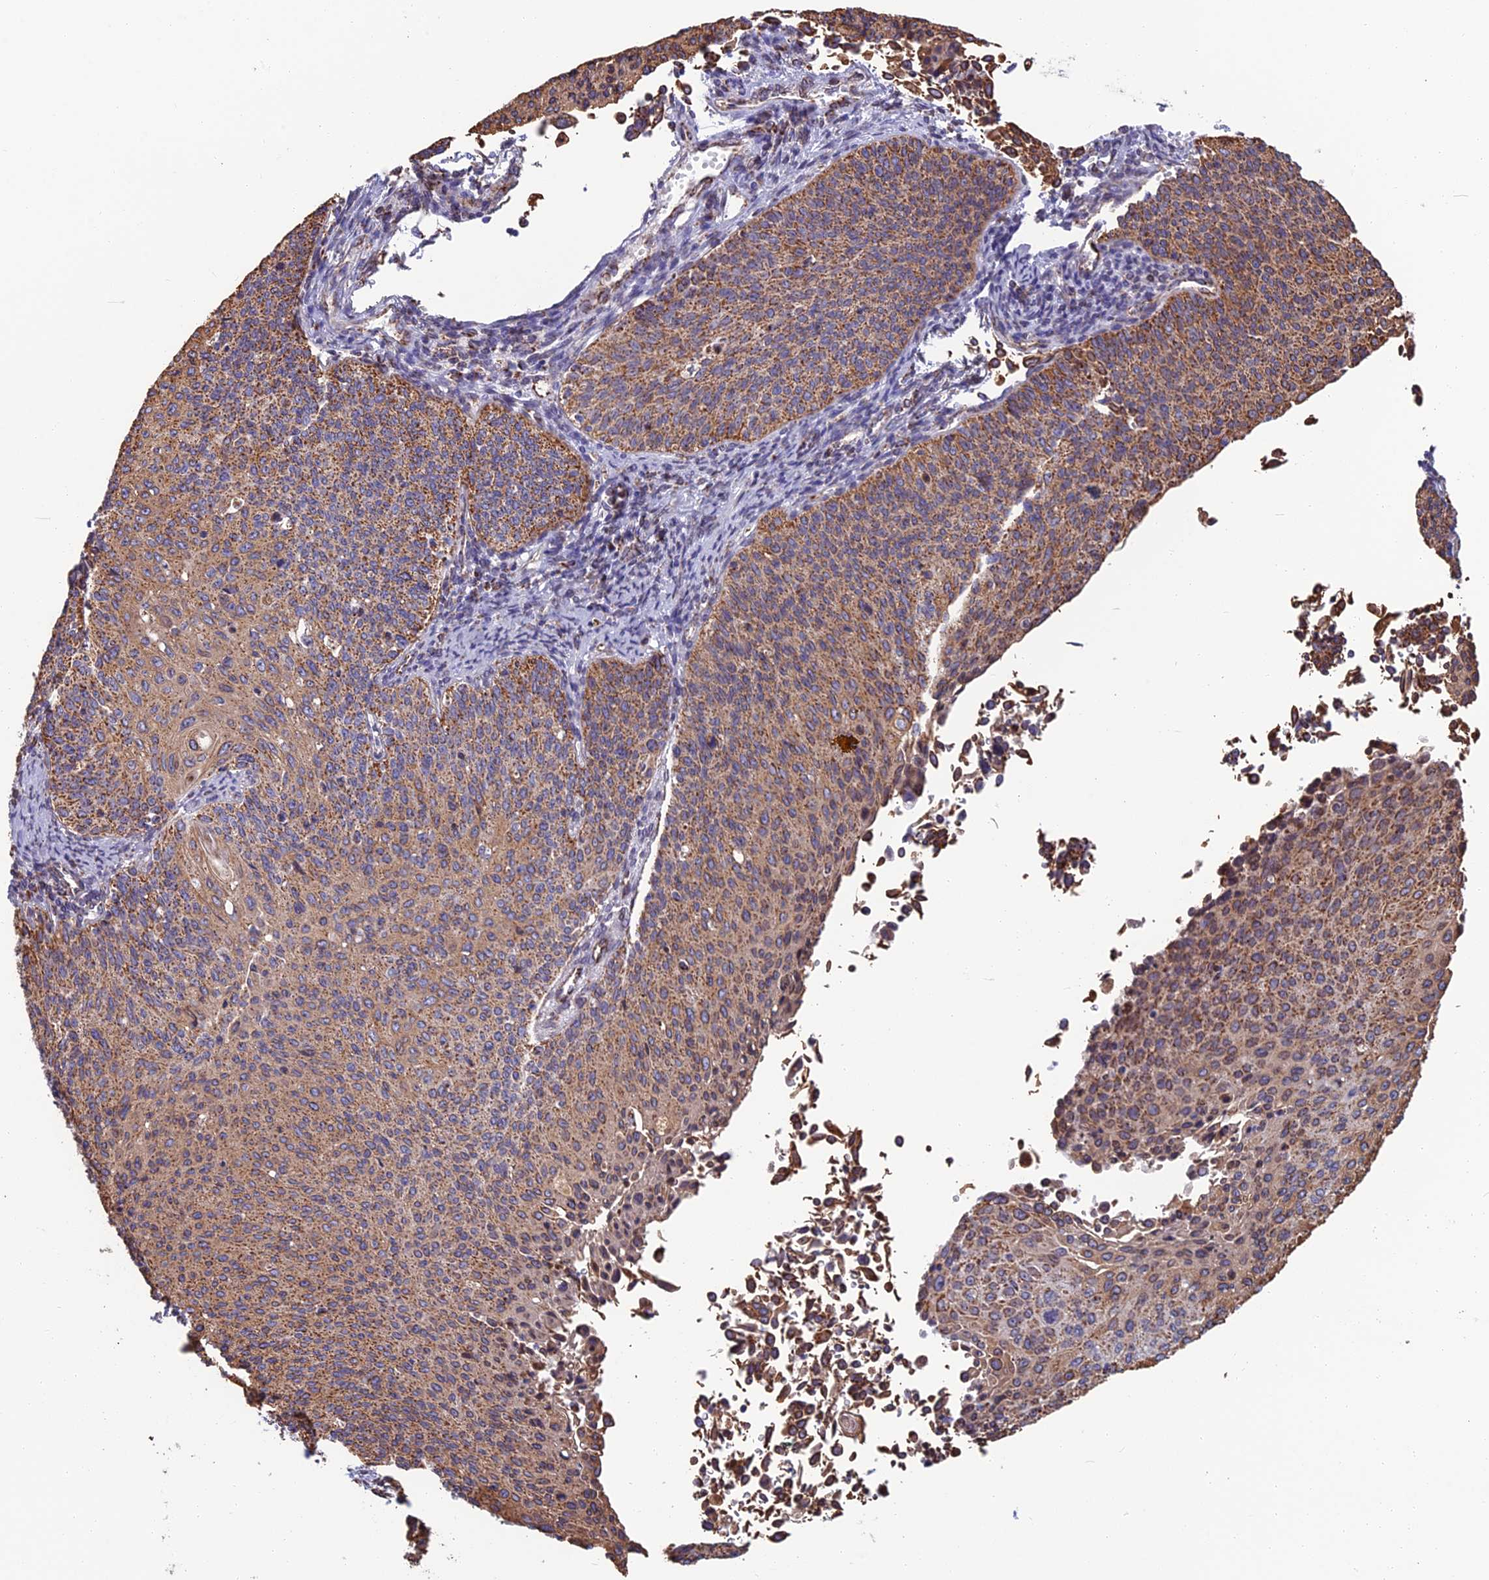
{"staining": {"intensity": "moderate", "quantity": ">75%", "location": "cytoplasmic/membranous"}, "tissue": "cervical cancer", "cell_type": "Tumor cells", "image_type": "cancer", "snomed": [{"axis": "morphology", "description": "Squamous cell carcinoma, NOS"}, {"axis": "topography", "description": "Cervix"}], "caption": "Protein expression analysis of human squamous cell carcinoma (cervical) reveals moderate cytoplasmic/membranous staining in about >75% of tumor cells.", "gene": "CS", "patient": {"sex": "female", "age": 55}}